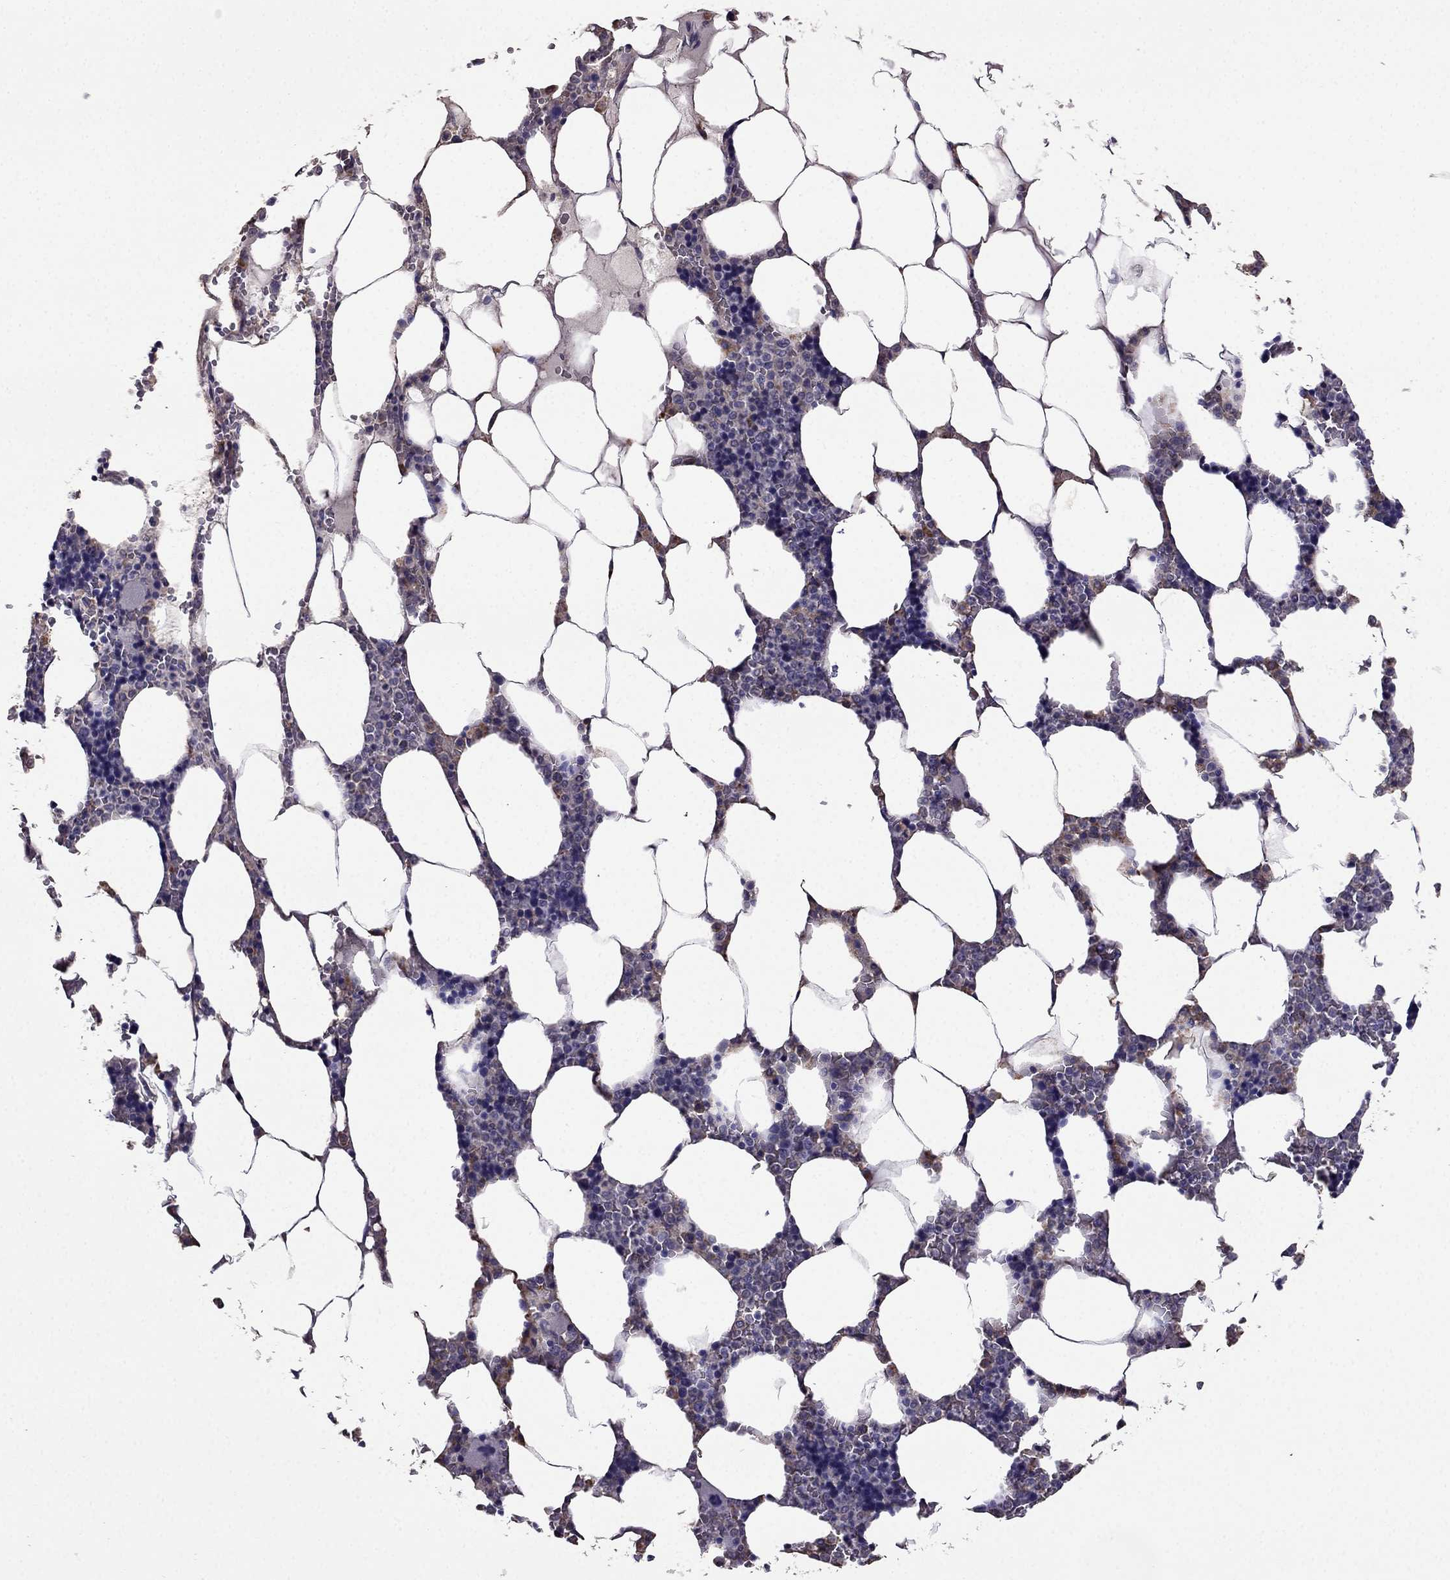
{"staining": {"intensity": "moderate", "quantity": "<25%", "location": "cytoplasmic/membranous"}, "tissue": "bone marrow", "cell_type": "Hematopoietic cells", "image_type": "normal", "snomed": [{"axis": "morphology", "description": "Normal tissue, NOS"}, {"axis": "topography", "description": "Bone marrow"}], "caption": "Protein expression analysis of unremarkable bone marrow demonstrates moderate cytoplasmic/membranous staining in approximately <25% of hematopoietic cells.", "gene": "CDH9", "patient": {"sex": "male", "age": 63}}